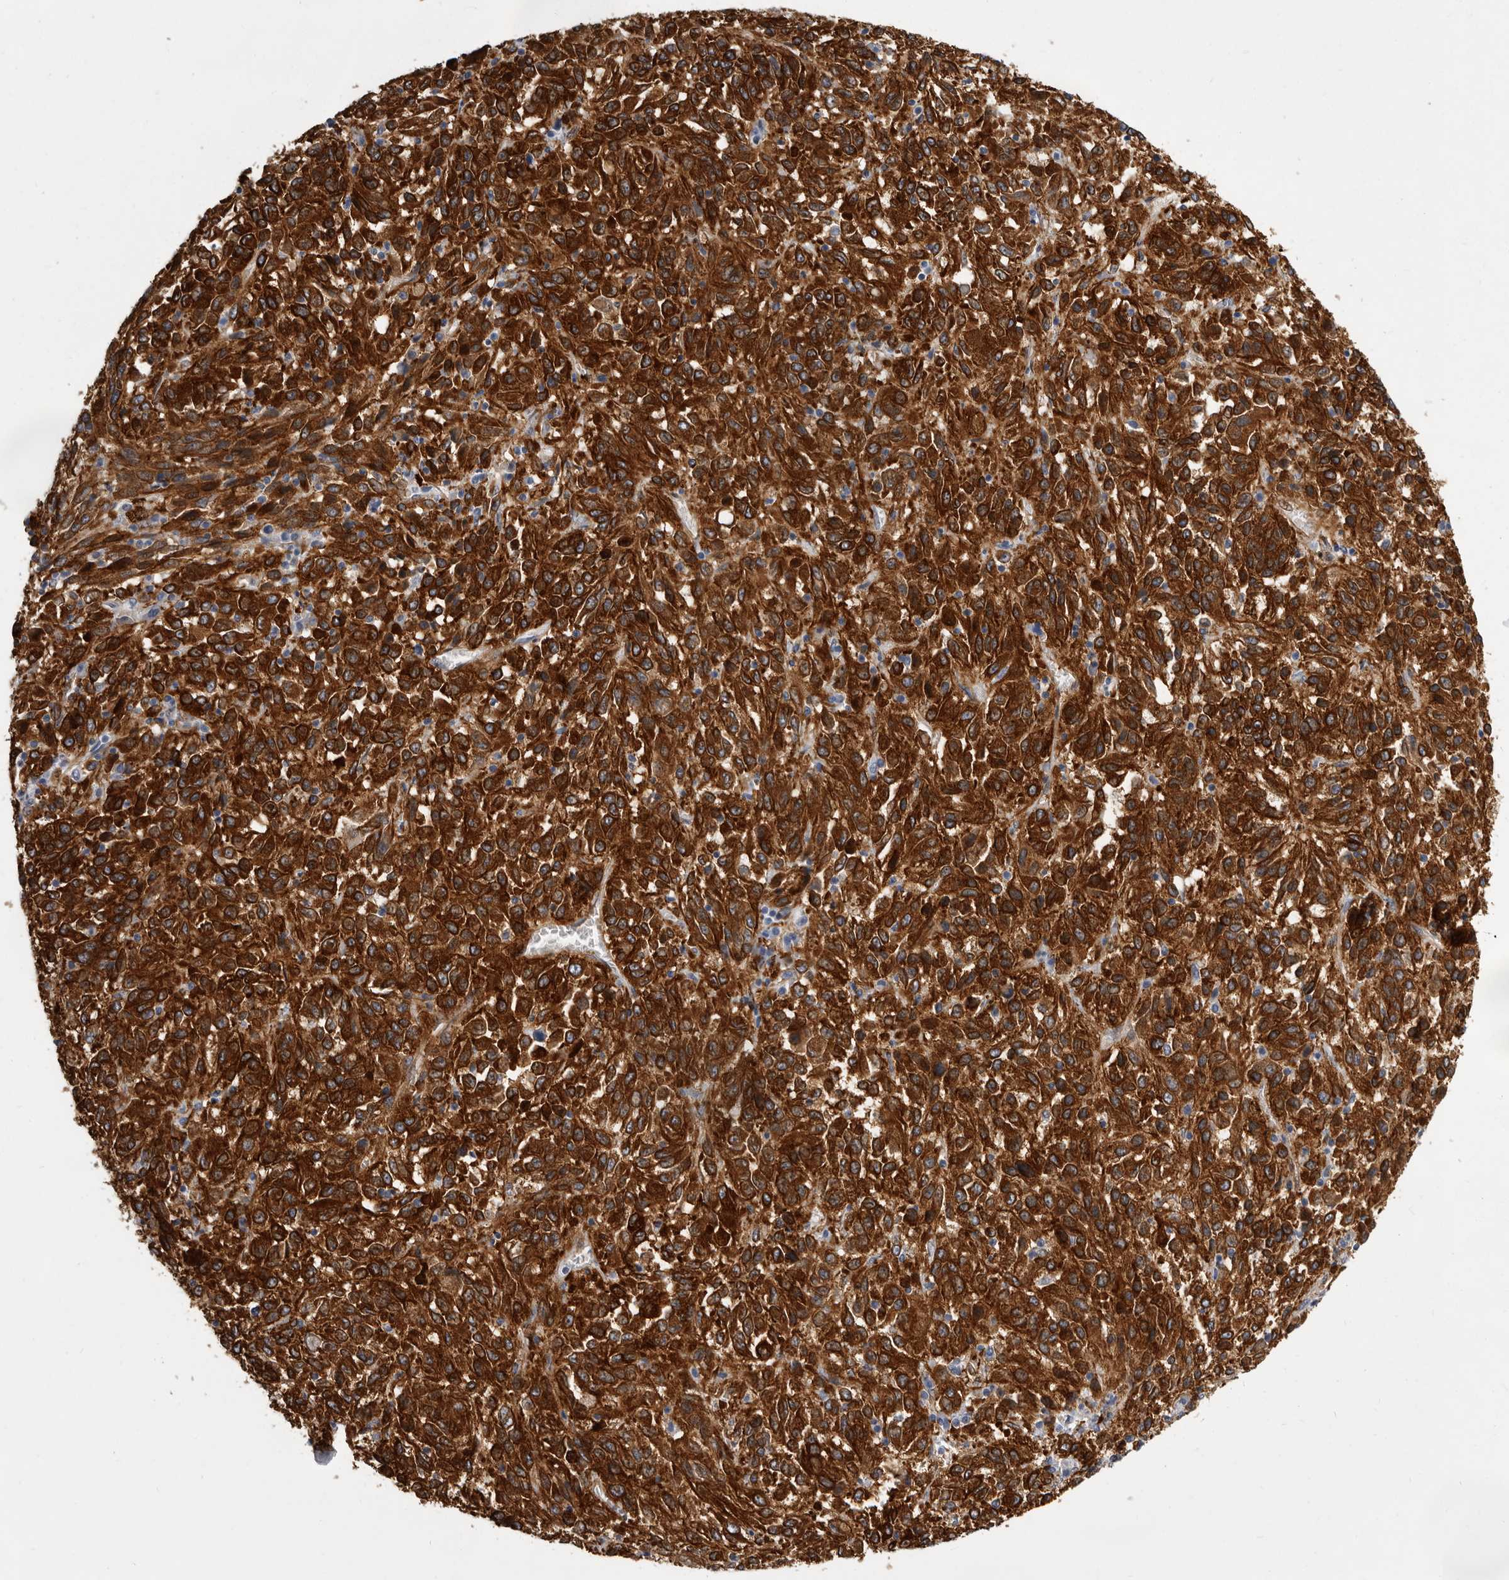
{"staining": {"intensity": "strong", "quantity": ">75%", "location": "cytoplasmic/membranous"}, "tissue": "melanoma", "cell_type": "Tumor cells", "image_type": "cancer", "snomed": [{"axis": "morphology", "description": "Malignant melanoma, Metastatic site"}, {"axis": "topography", "description": "Lung"}], "caption": "Protein expression by IHC shows strong cytoplasmic/membranous positivity in approximately >75% of tumor cells in melanoma.", "gene": "ENAH", "patient": {"sex": "male", "age": 64}}